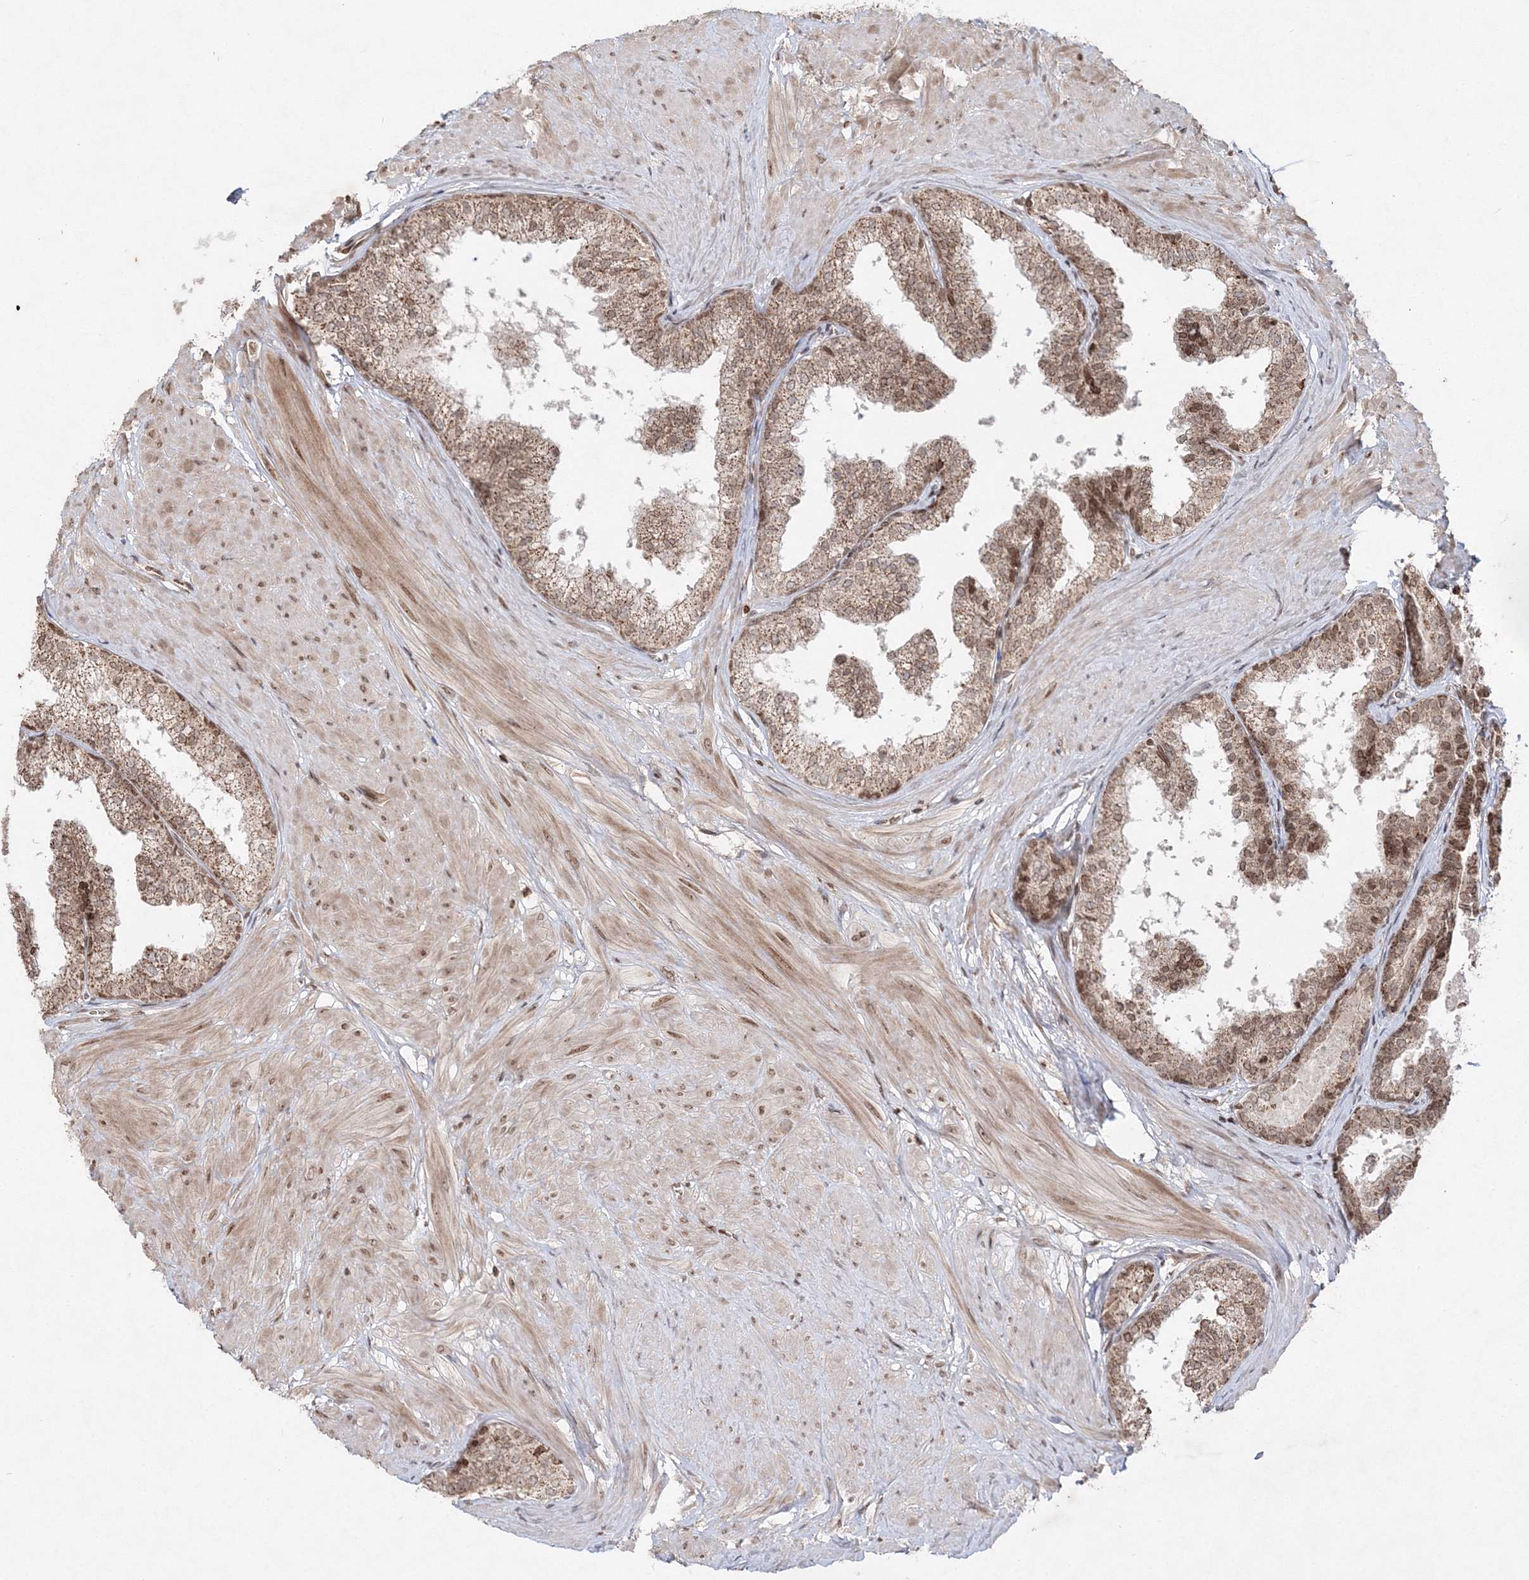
{"staining": {"intensity": "moderate", "quantity": ">75%", "location": "cytoplasmic/membranous,nuclear"}, "tissue": "prostate", "cell_type": "Glandular cells", "image_type": "normal", "snomed": [{"axis": "morphology", "description": "Normal tissue, NOS"}, {"axis": "topography", "description": "Prostate"}], "caption": "An image of human prostate stained for a protein exhibits moderate cytoplasmic/membranous,nuclear brown staining in glandular cells.", "gene": "CARM1", "patient": {"sex": "male", "age": 48}}